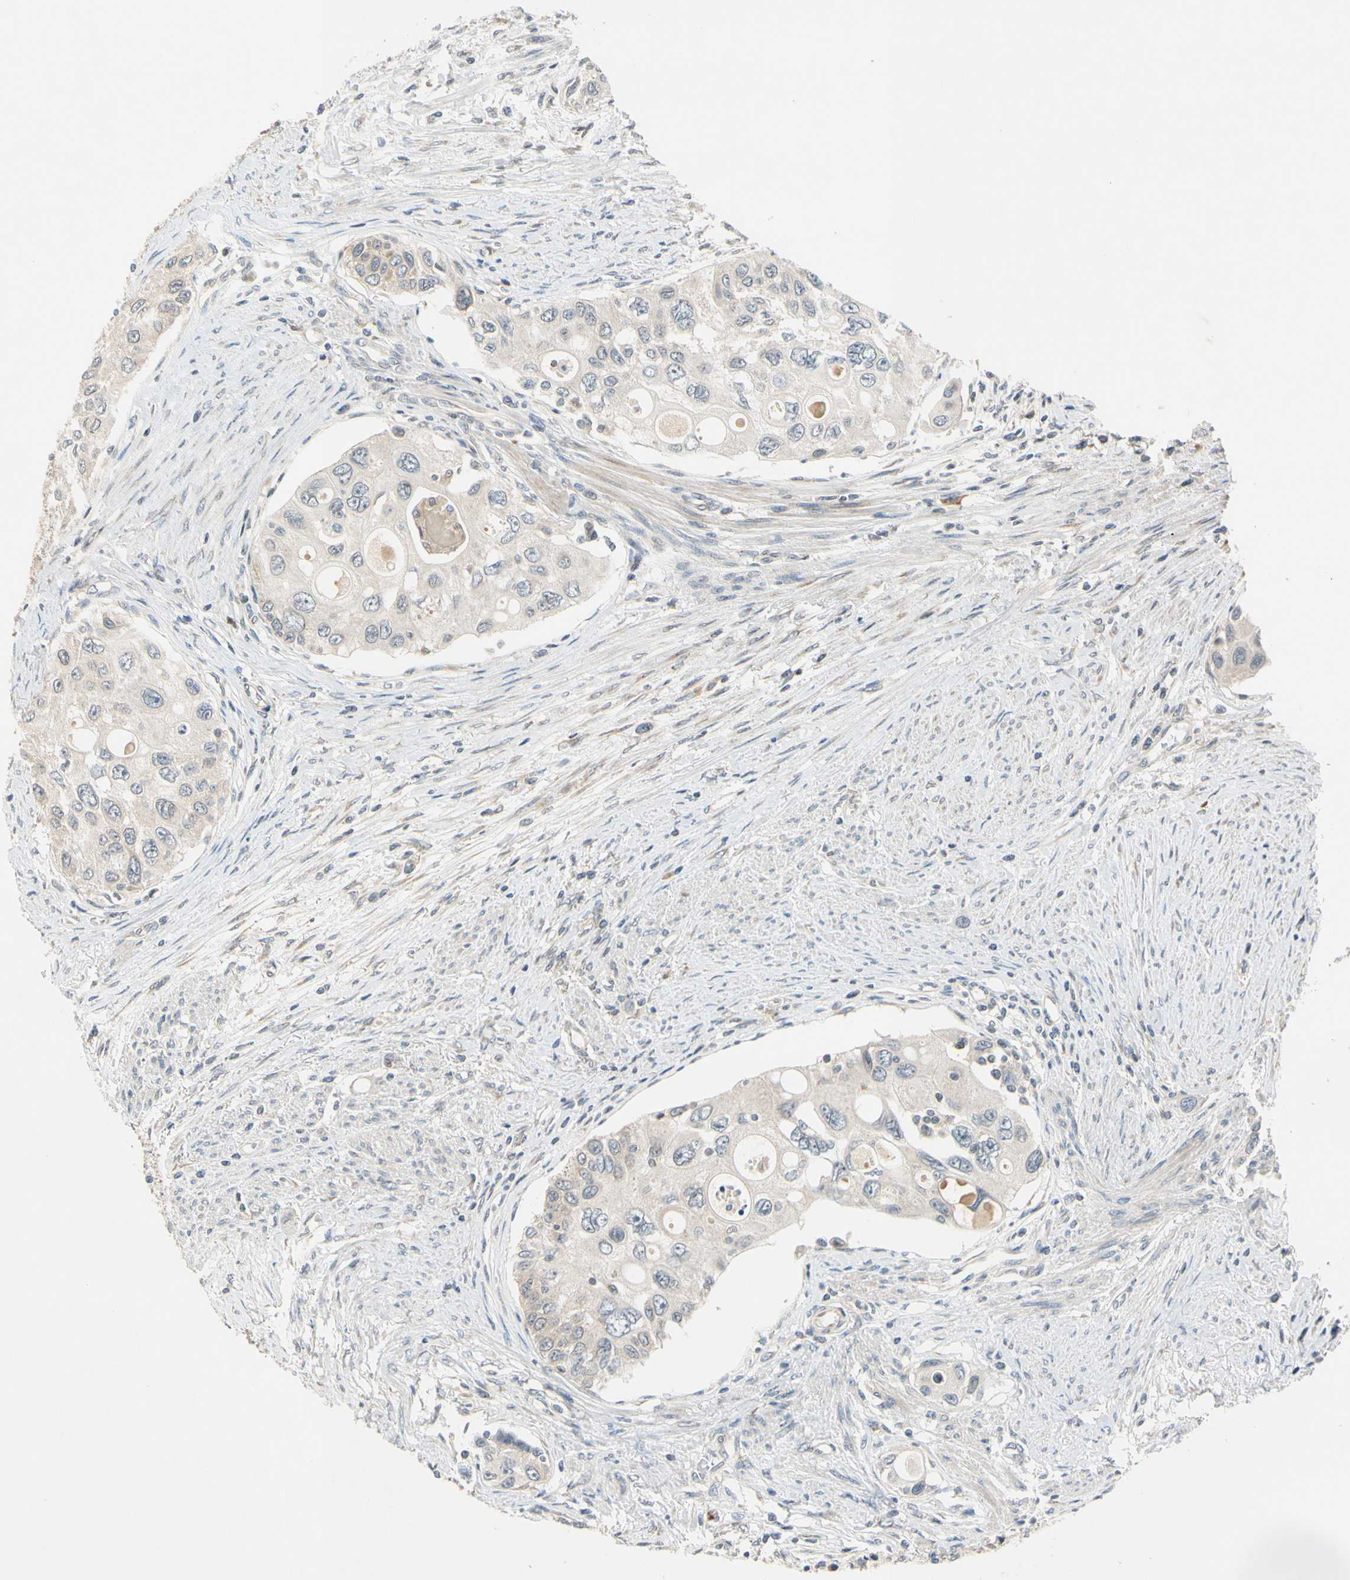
{"staining": {"intensity": "negative", "quantity": "none", "location": "none"}, "tissue": "urothelial cancer", "cell_type": "Tumor cells", "image_type": "cancer", "snomed": [{"axis": "morphology", "description": "Urothelial carcinoma, High grade"}, {"axis": "topography", "description": "Urinary bladder"}], "caption": "Tumor cells show no significant expression in urothelial carcinoma (high-grade). (DAB (3,3'-diaminobenzidine) IHC with hematoxylin counter stain).", "gene": "RPS6KB2", "patient": {"sex": "female", "age": 56}}